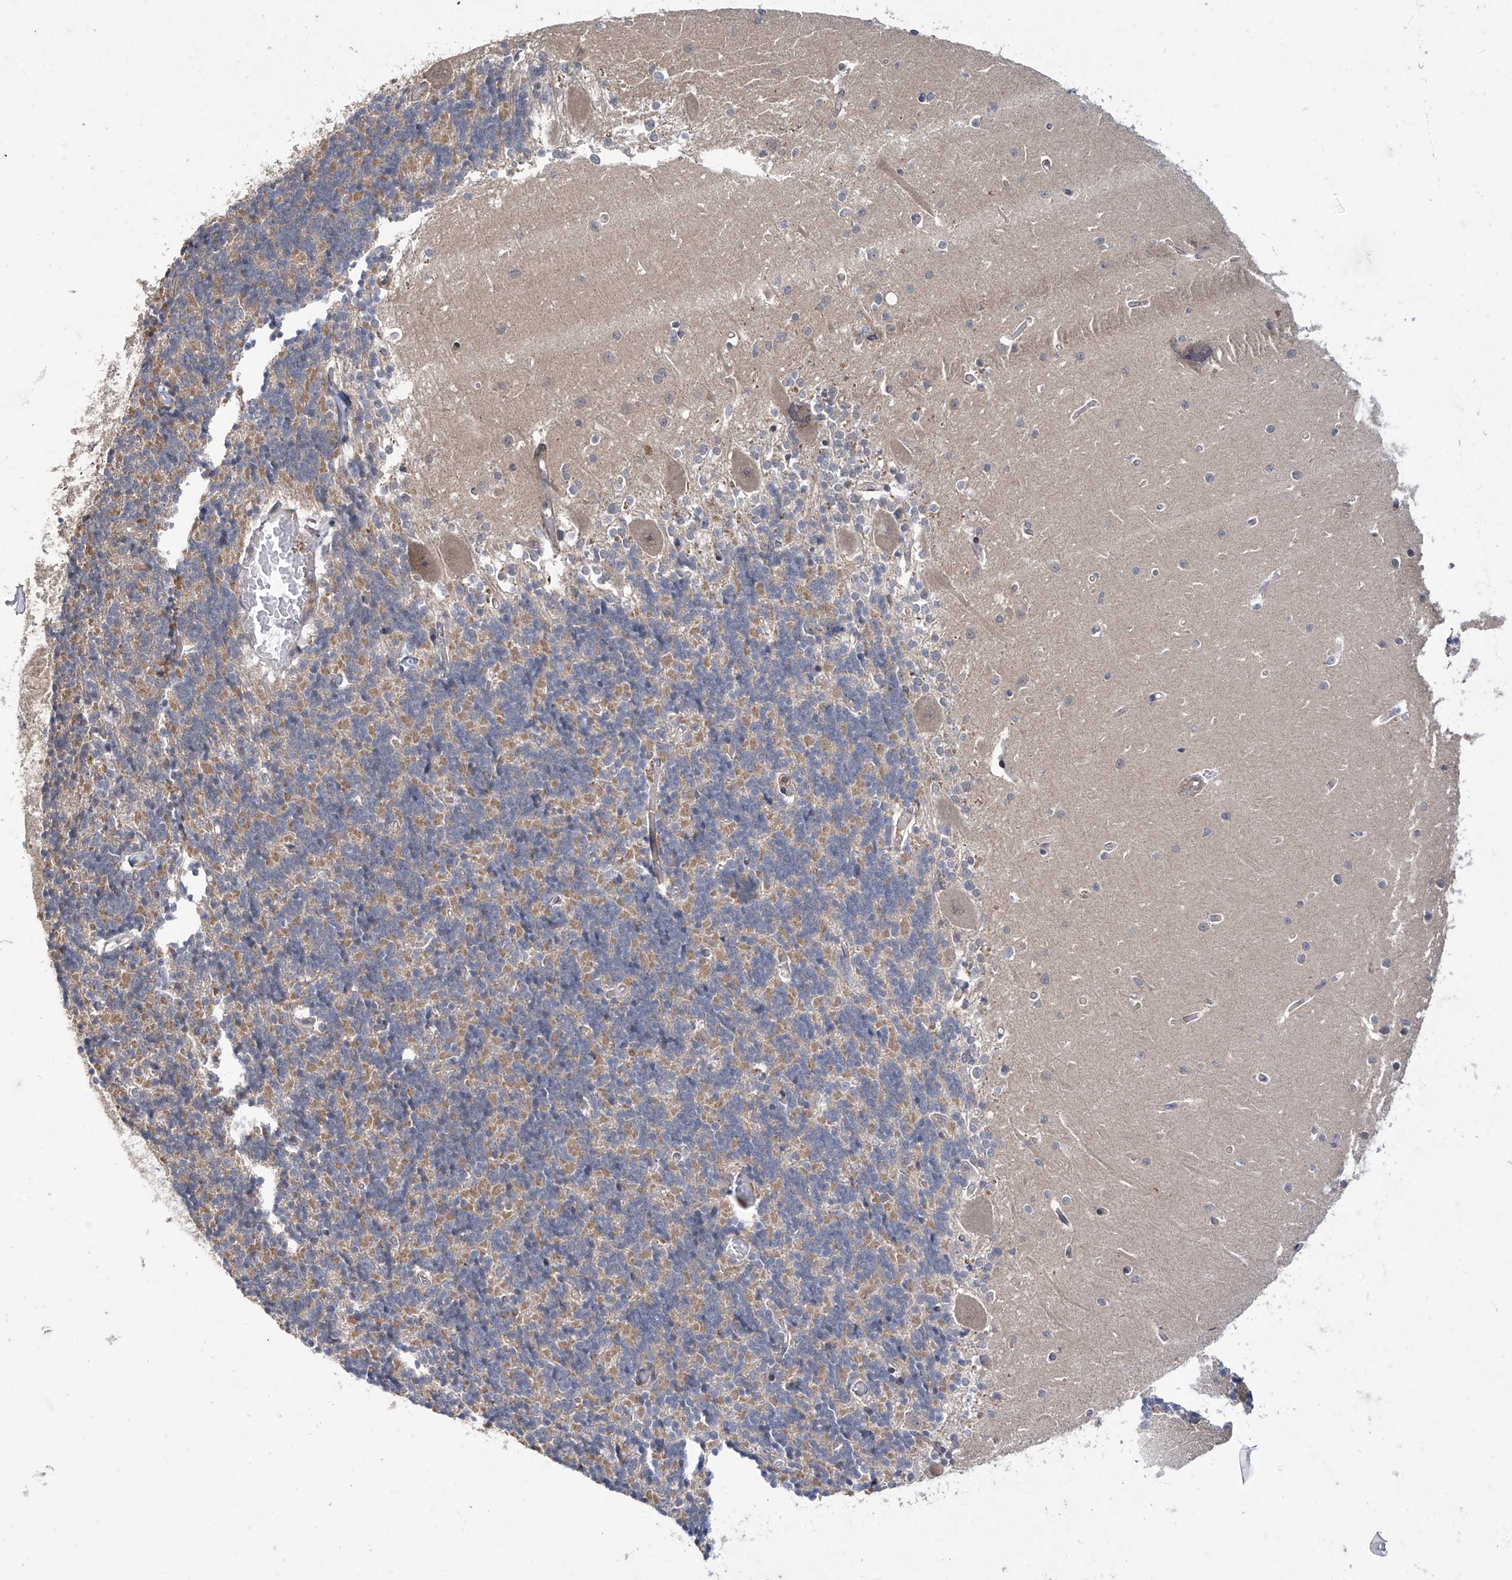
{"staining": {"intensity": "negative", "quantity": "none", "location": "none"}, "tissue": "cerebellum", "cell_type": "Cells in granular layer", "image_type": "normal", "snomed": [{"axis": "morphology", "description": "Normal tissue, NOS"}, {"axis": "topography", "description": "Cerebellum"}], "caption": "A micrograph of human cerebellum is negative for staining in cells in granular layer. (DAB (3,3'-diaminobenzidine) immunohistochemistry visualized using brightfield microscopy, high magnification).", "gene": "TRIM60", "patient": {"sex": "male", "age": 37}}